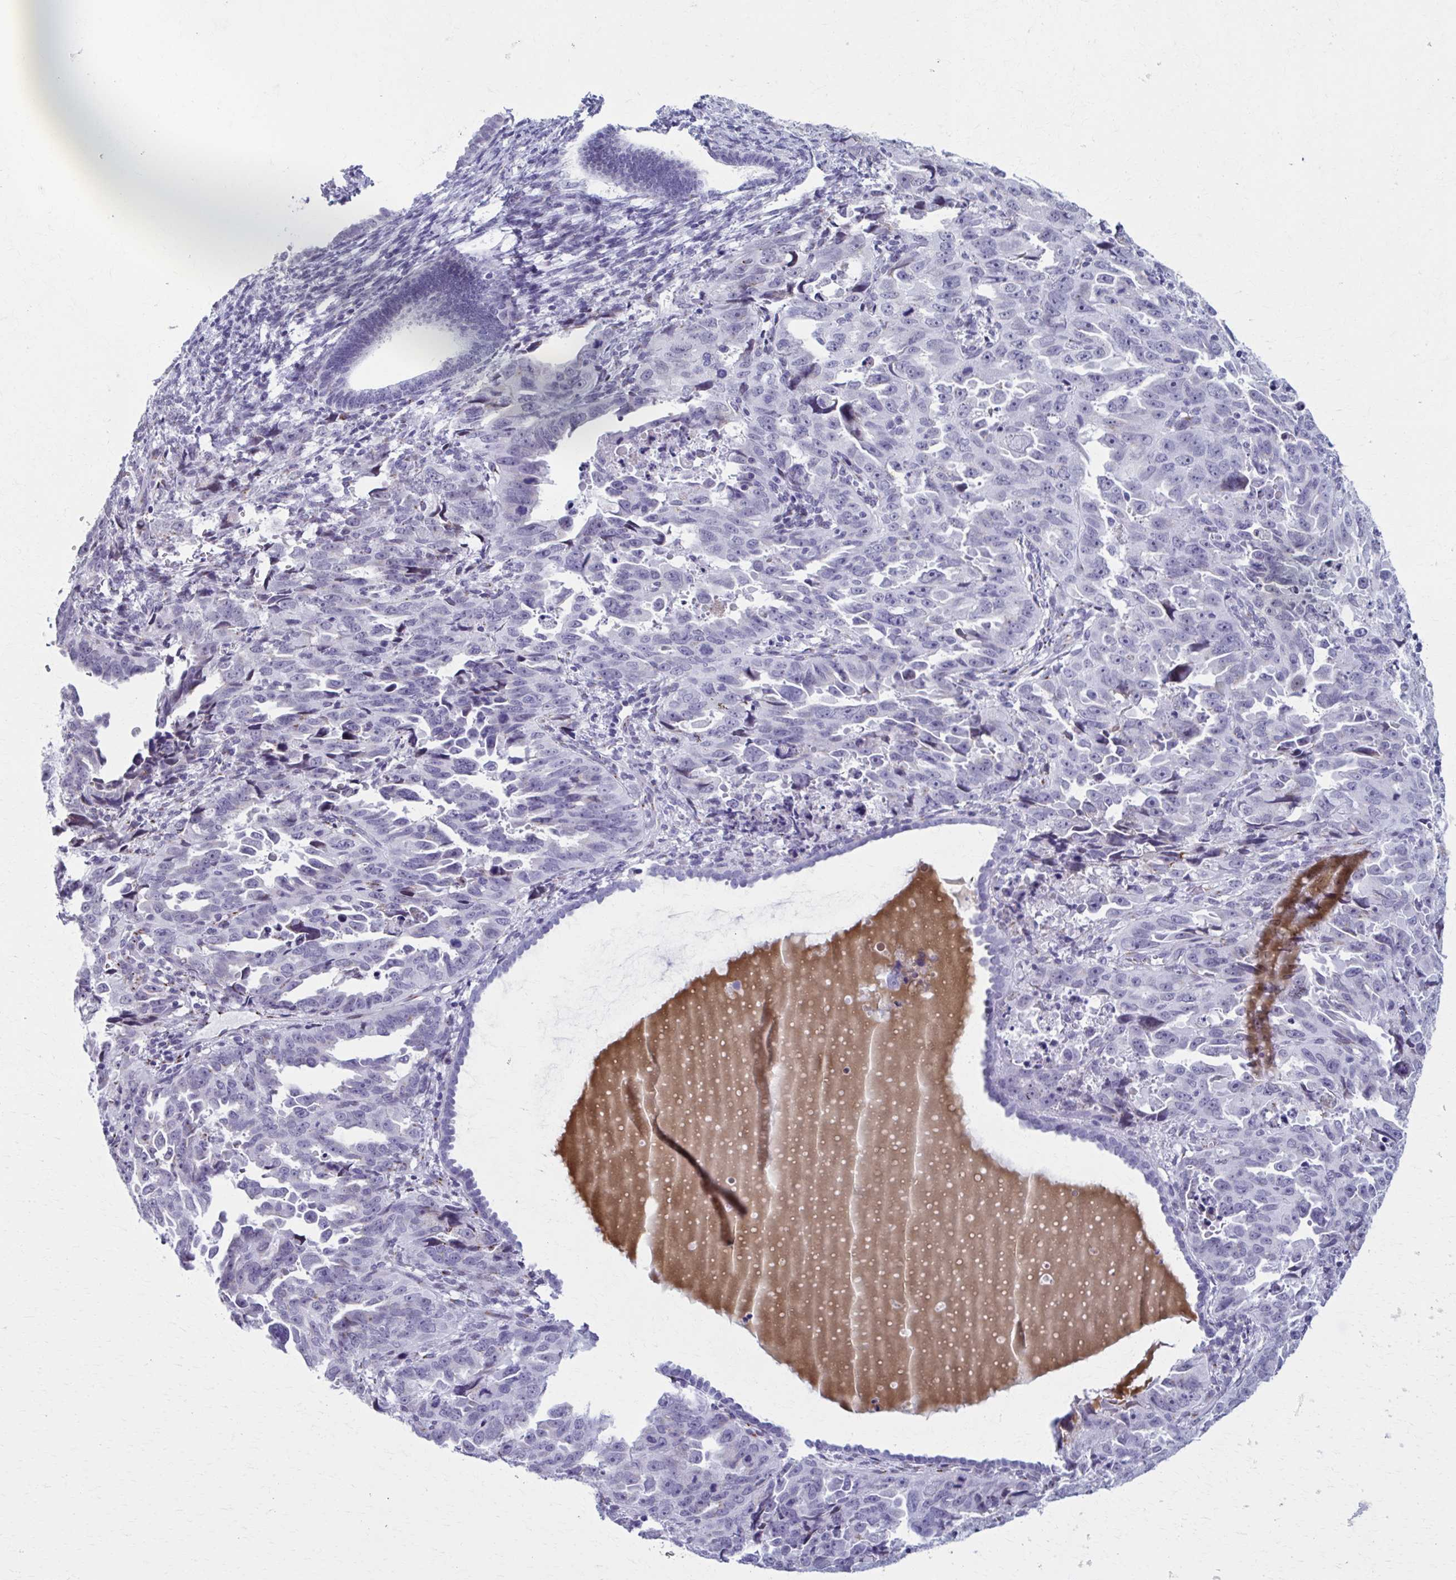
{"staining": {"intensity": "negative", "quantity": "none", "location": "none"}, "tissue": "endometrial cancer", "cell_type": "Tumor cells", "image_type": "cancer", "snomed": [{"axis": "morphology", "description": "Adenocarcinoma, NOS"}, {"axis": "topography", "description": "Endometrium"}], "caption": "A histopathology image of human endometrial cancer (adenocarcinoma) is negative for staining in tumor cells.", "gene": "ZNF682", "patient": {"sex": "female", "age": 65}}